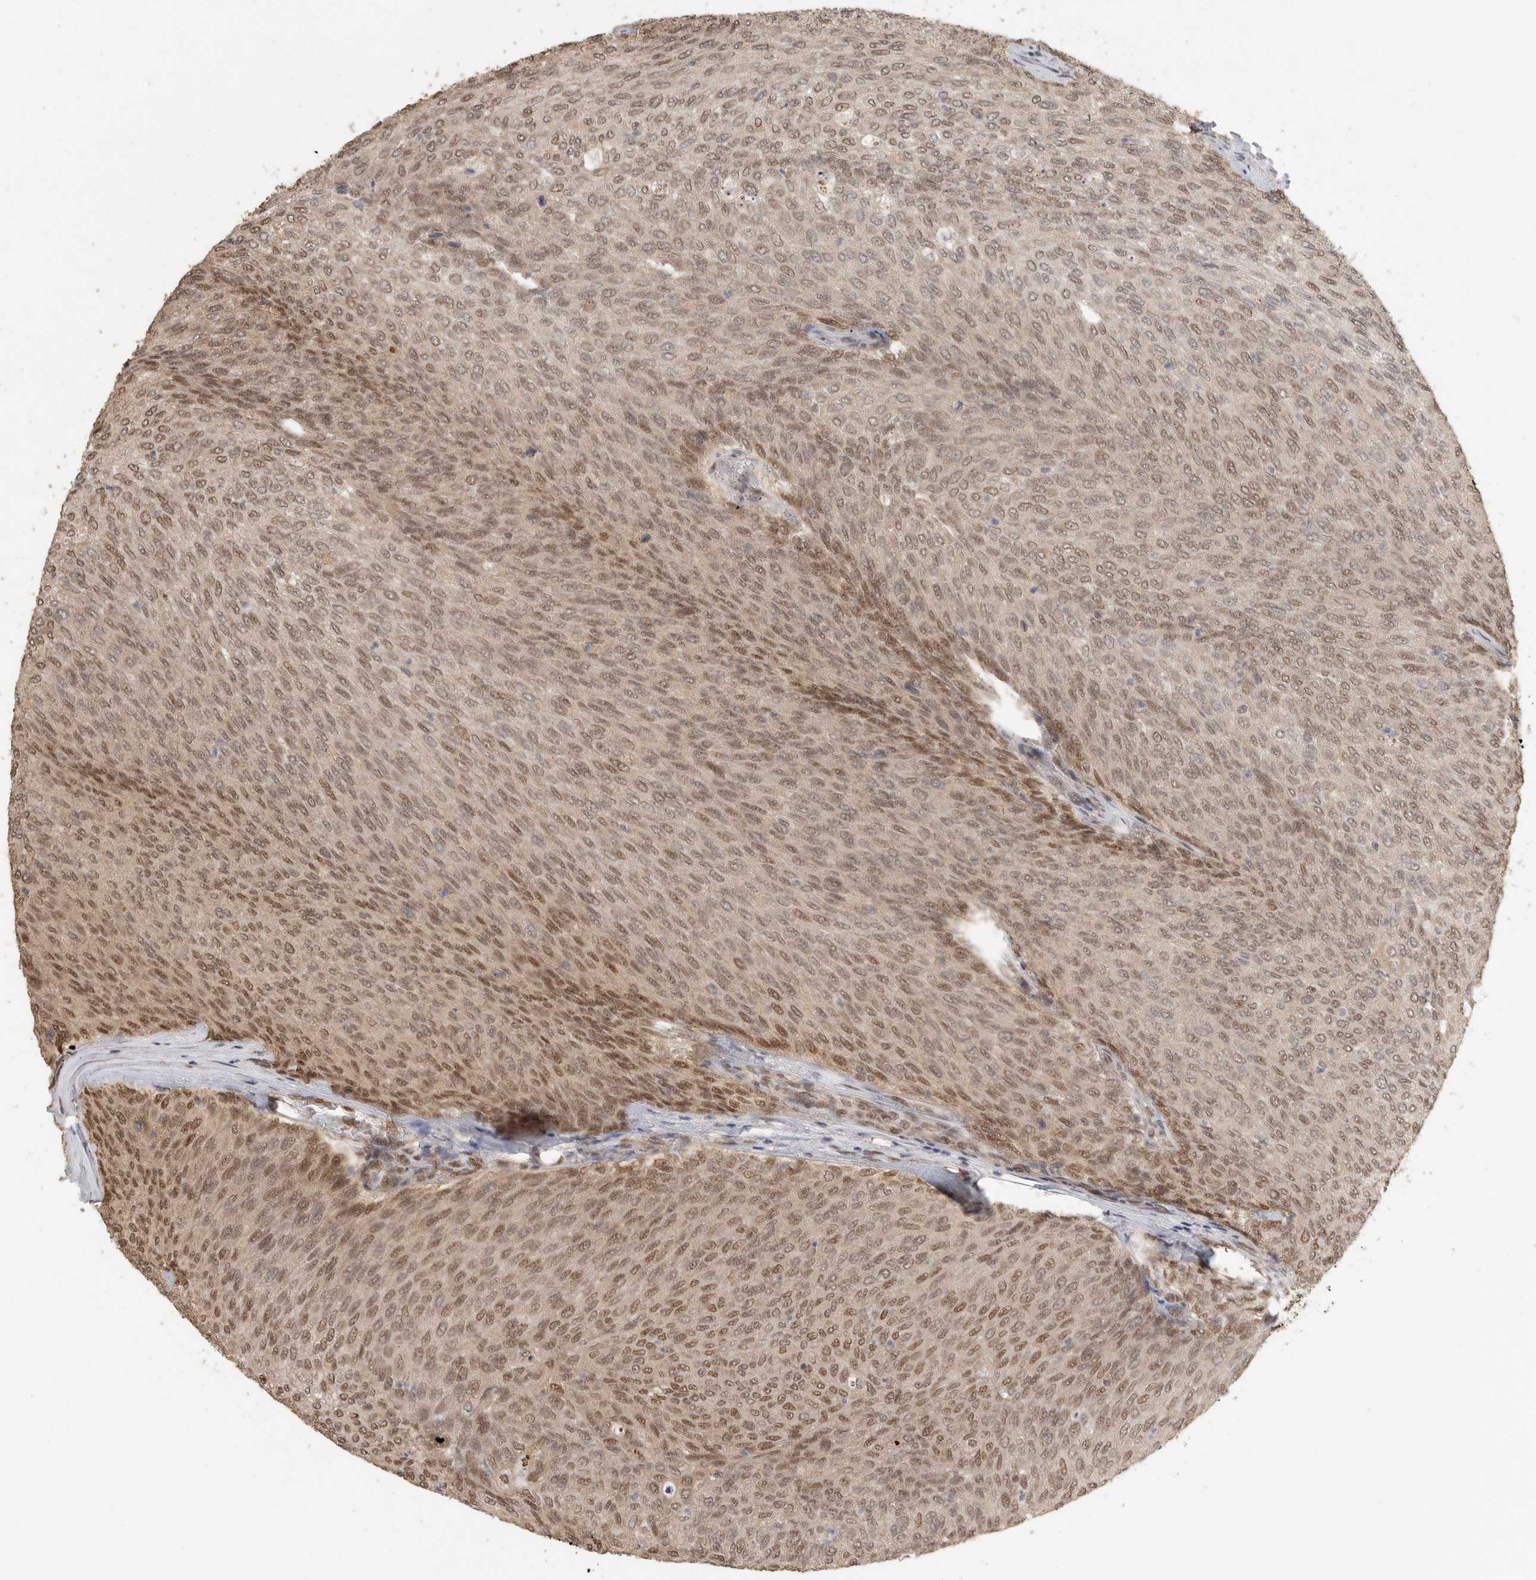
{"staining": {"intensity": "strong", "quantity": ">75%", "location": "cytoplasmic/membranous,nuclear"}, "tissue": "urothelial cancer", "cell_type": "Tumor cells", "image_type": "cancer", "snomed": [{"axis": "morphology", "description": "Urothelial carcinoma, Low grade"}, {"axis": "topography", "description": "Urinary bladder"}], "caption": "A high-resolution micrograph shows immunohistochemistry staining of low-grade urothelial carcinoma, which displays strong cytoplasmic/membranous and nuclear positivity in about >75% of tumor cells. Immunohistochemistry (ihc) stains the protein in brown and the nuclei are stained blue.", "gene": "DFFA", "patient": {"sex": "female", "age": 79}}